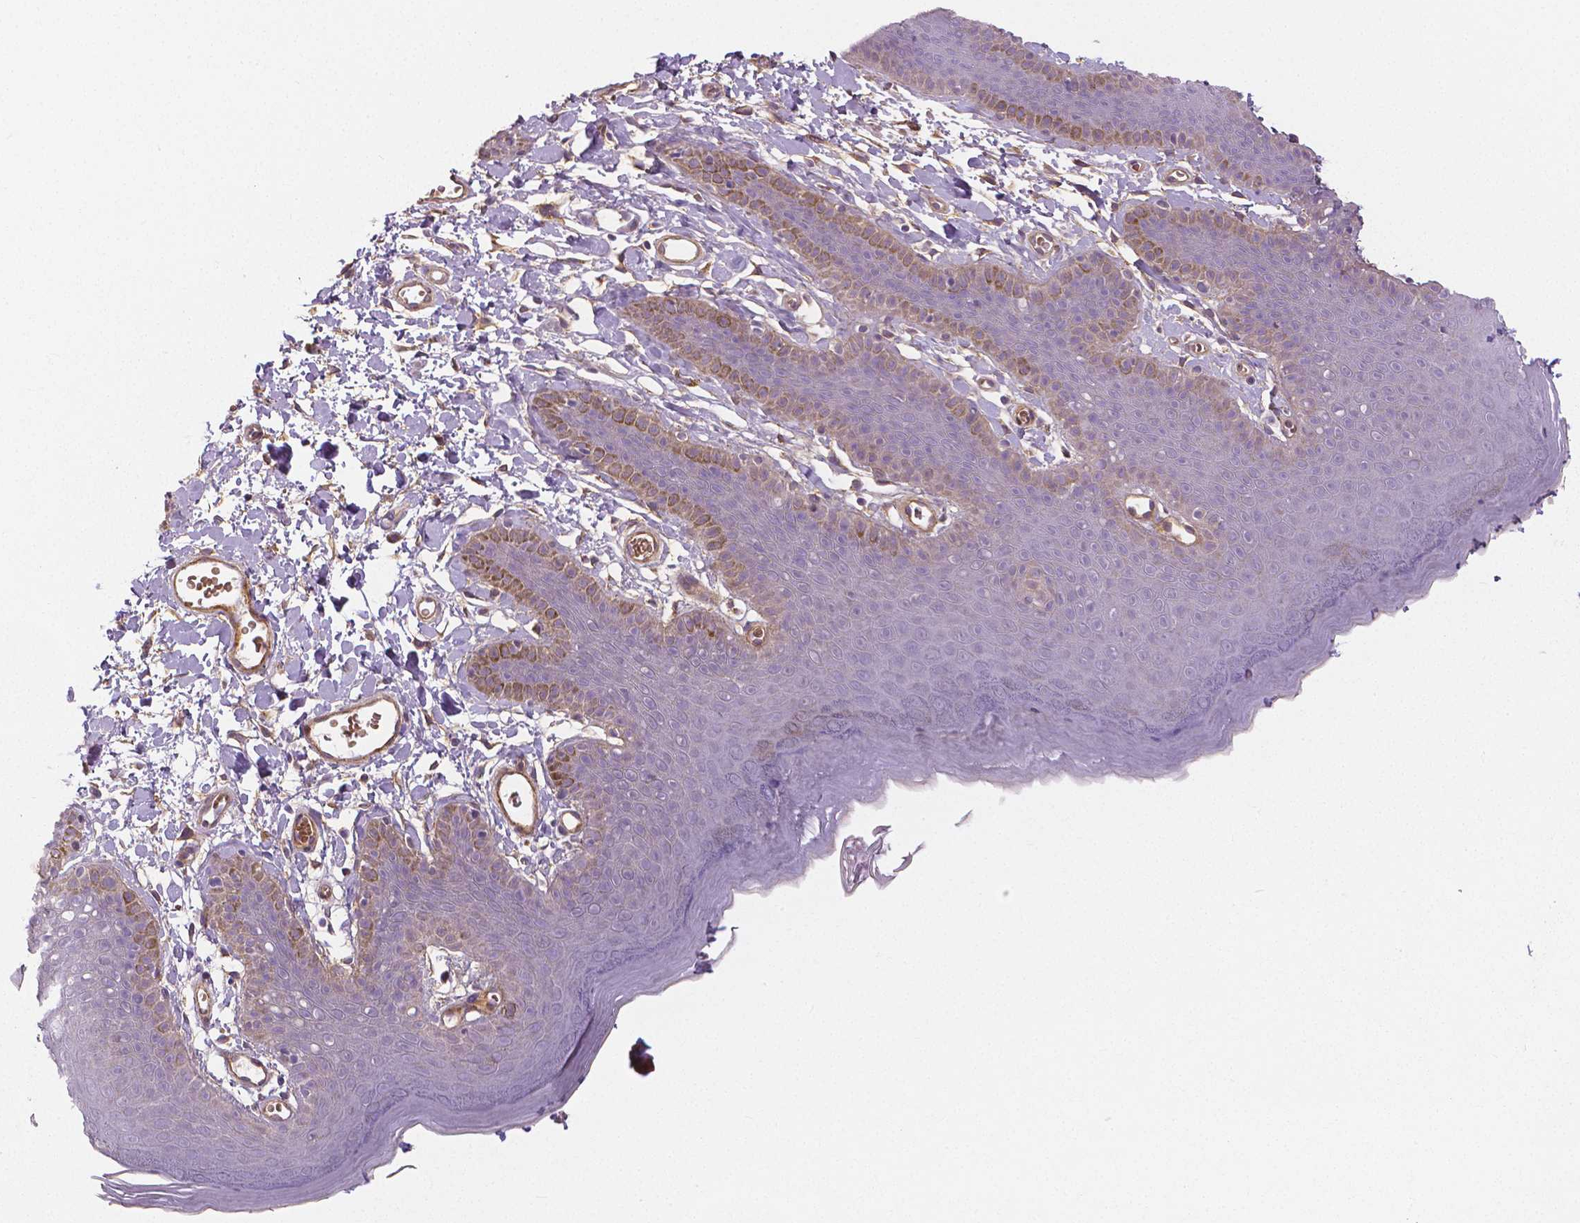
{"staining": {"intensity": "moderate", "quantity": "<25%", "location": "cytoplasmic/membranous"}, "tissue": "skin", "cell_type": "Epidermal cells", "image_type": "normal", "snomed": [{"axis": "morphology", "description": "Normal tissue, NOS"}, {"axis": "topography", "description": "Anal"}], "caption": "Protein analysis of unremarkable skin exhibits moderate cytoplasmic/membranous expression in about <25% of epidermal cells. Immunohistochemistry stains the protein of interest in brown and the nuclei are stained blue.", "gene": "FLT1", "patient": {"sex": "male", "age": 53}}